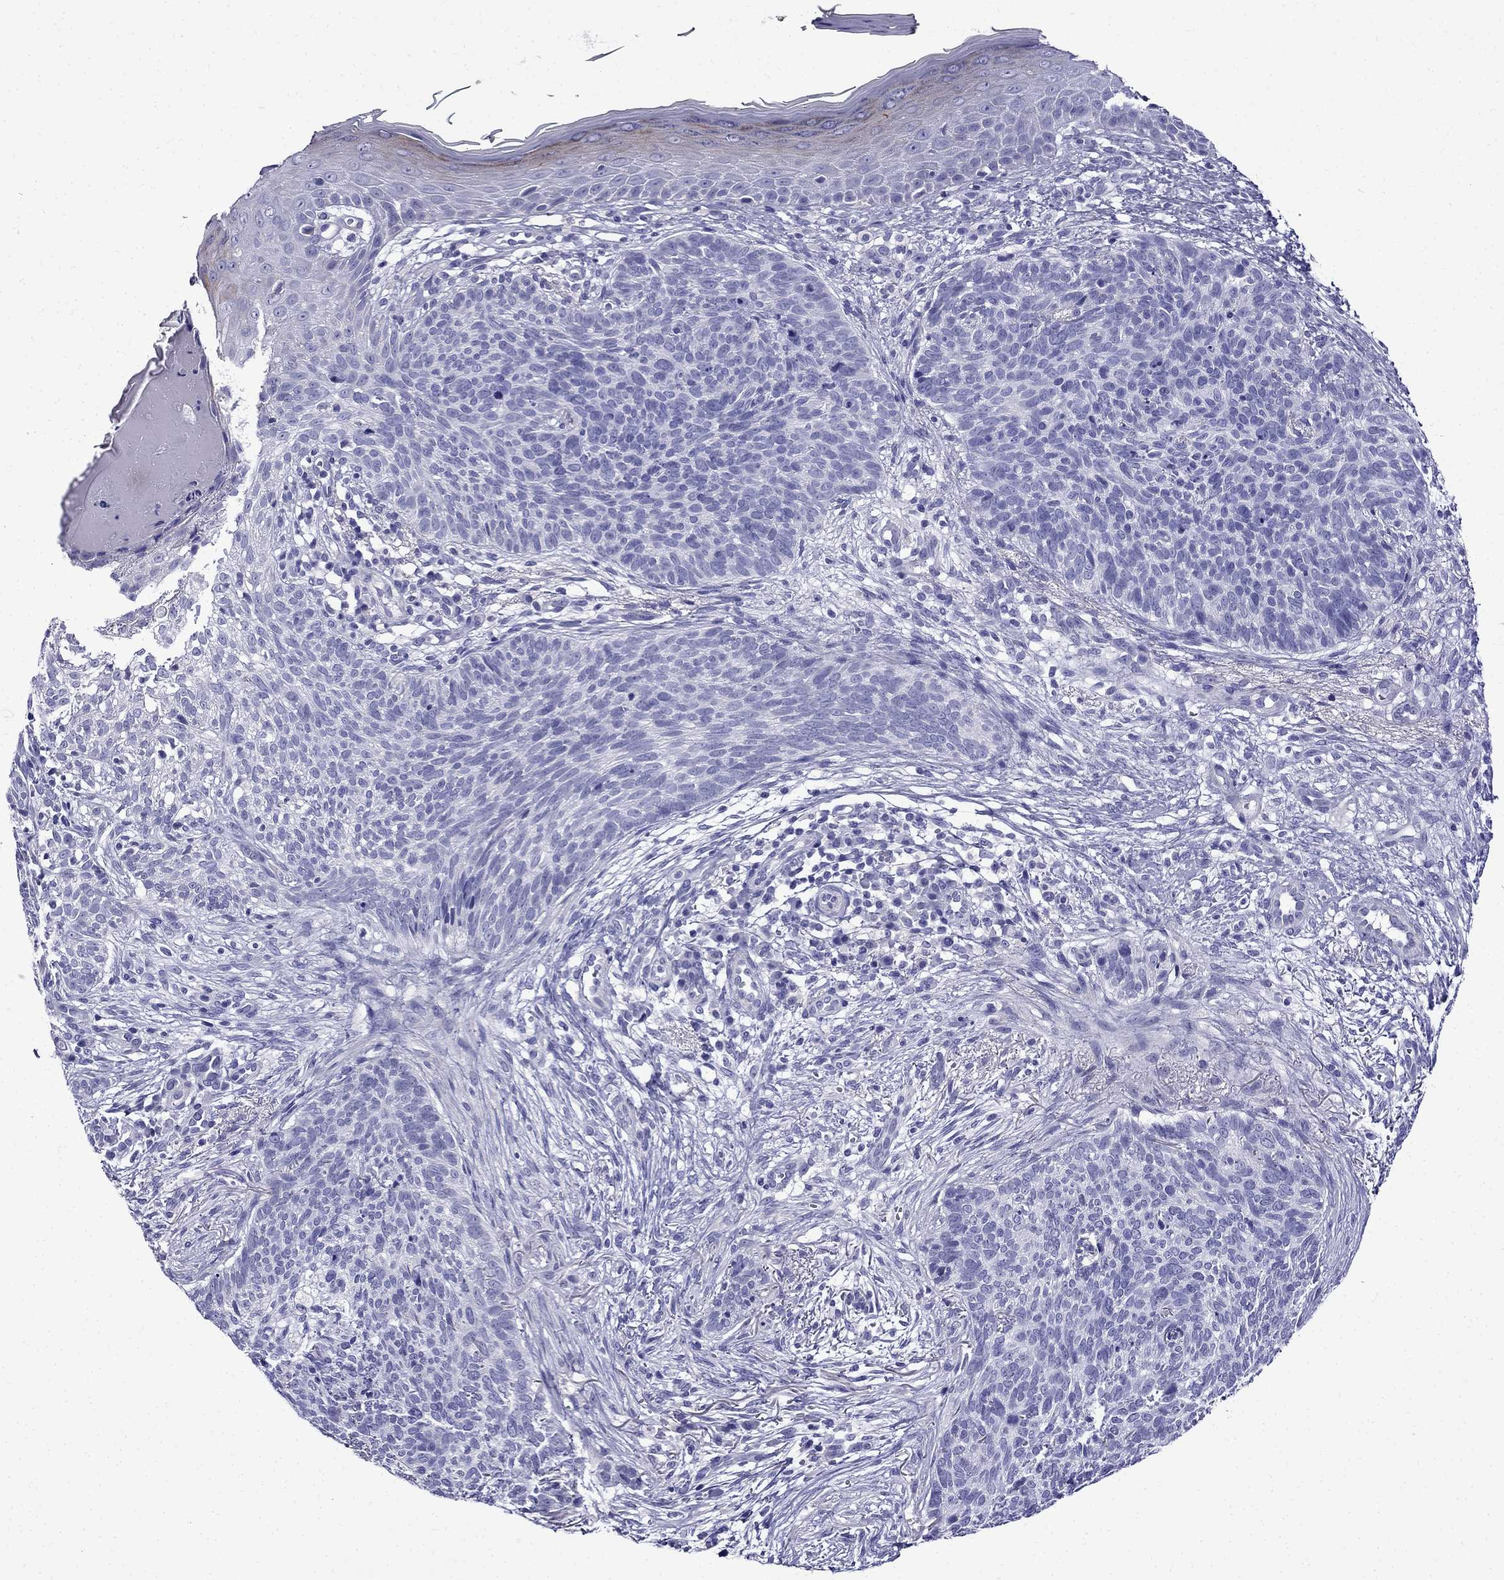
{"staining": {"intensity": "negative", "quantity": "none", "location": "none"}, "tissue": "skin cancer", "cell_type": "Tumor cells", "image_type": "cancer", "snomed": [{"axis": "morphology", "description": "Basal cell carcinoma"}, {"axis": "topography", "description": "Skin"}], "caption": "Immunohistochemistry (IHC) histopathology image of skin basal cell carcinoma stained for a protein (brown), which reveals no expression in tumor cells.", "gene": "ERC2", "patient": {"sex": "male", "age": 64}}